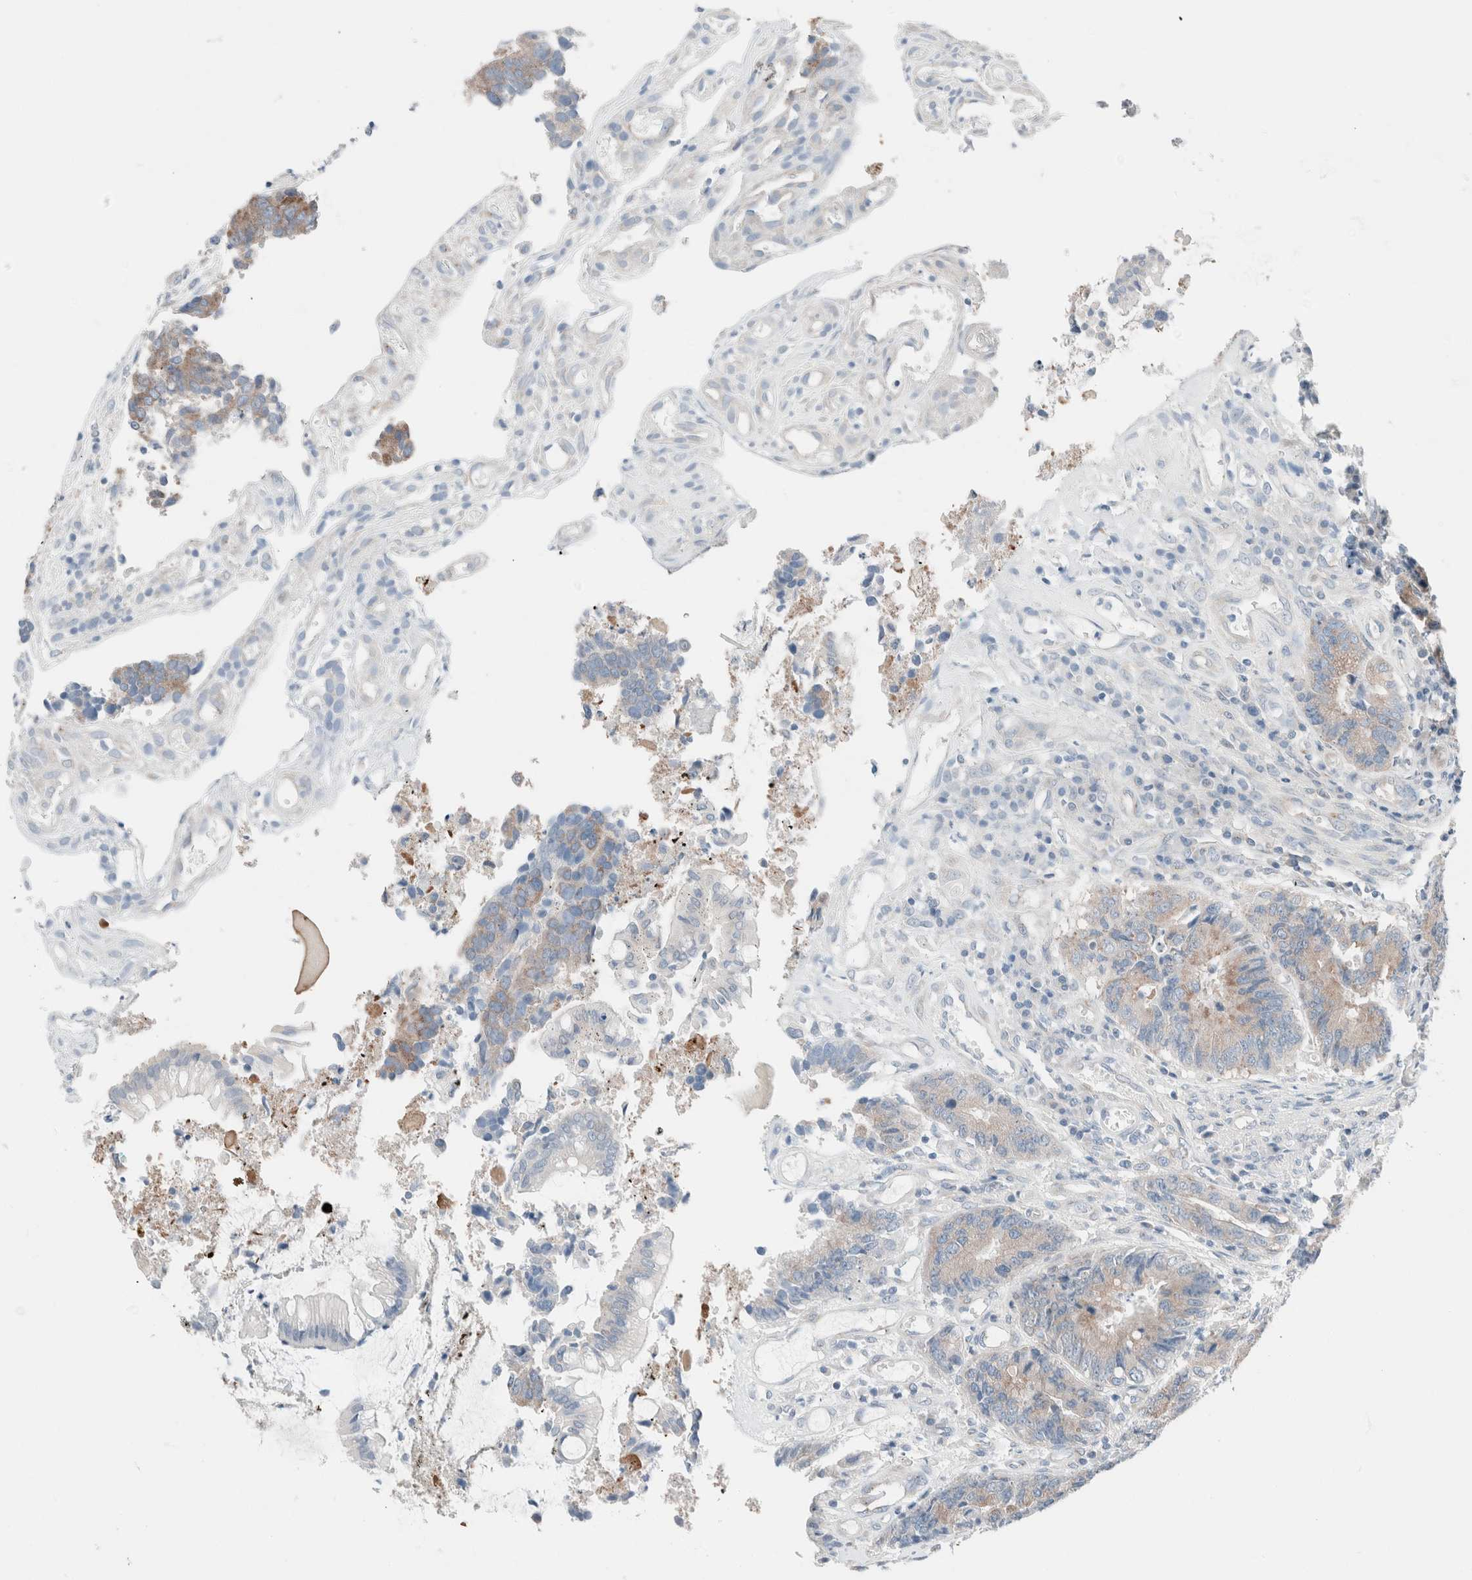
{"staining": {"intensity": "moderate", "quantity": ">75%", "location": "cytoplasmic/membranous"}, "tissue": "colorectal cancer", "cell_type": "Tumor cells", "image_type": "cancer", "snomed": [{"axis": "morphology", "description": "Adenocarcinoma, NOS"}, {"axis": "topography", "description": "Rectum"}], "caption": "Immunohistochemical staining of human adenocarcinoma (colorectal) reveals medium levels of moderate cytoplasmic/membranous protein expression in about >75% of tumor cells.", "gene": "CASC3", "patient": {"sex": "male", "age": 84}}